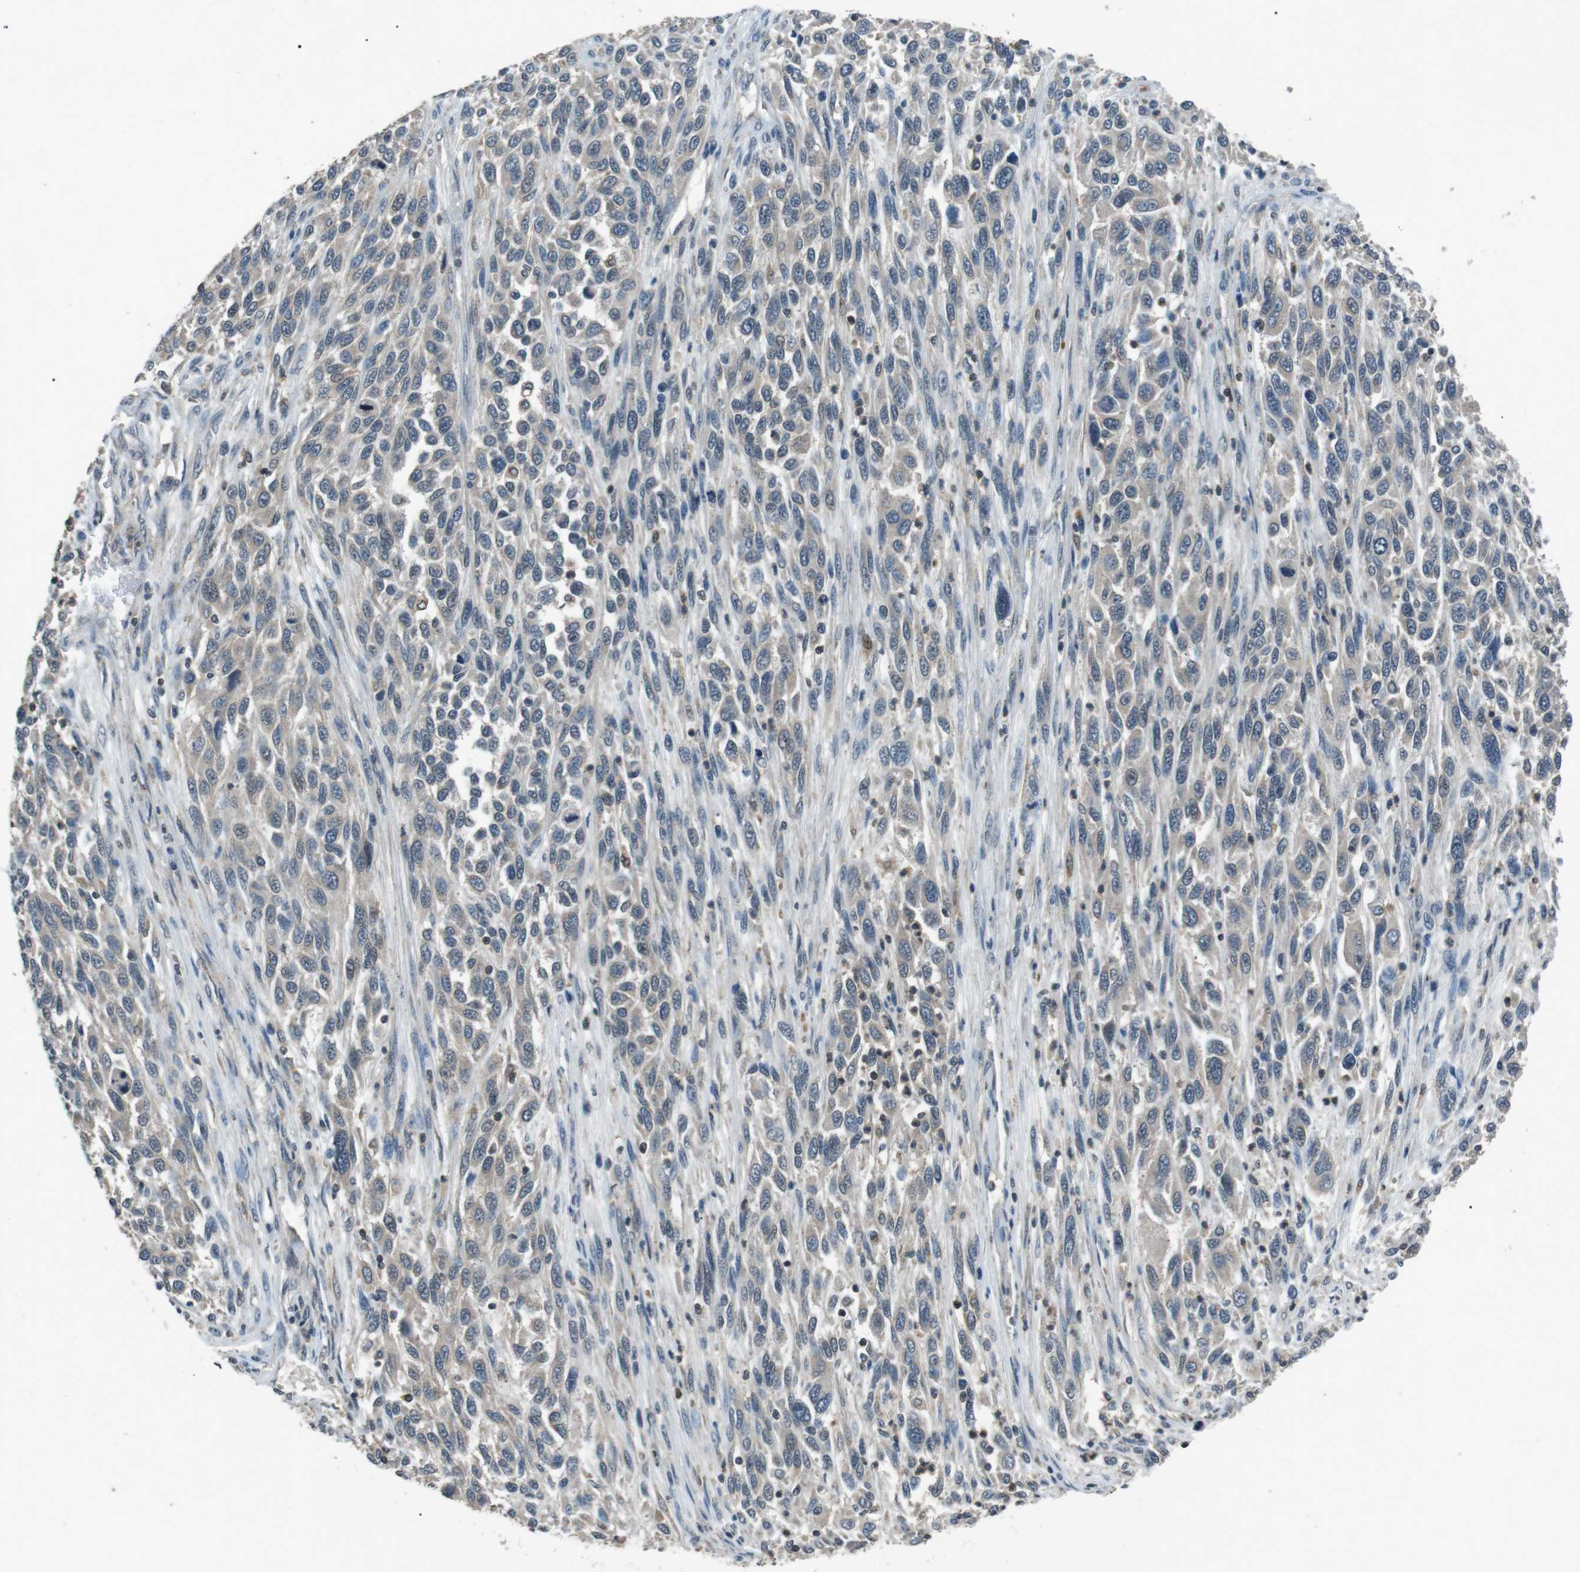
{"staining": {"intensity": "negative", "quantity": "none", "location": "none"}, "tissue": "melanoma", "cell_type": "Tumor cells", "image_type": "cancer", "snomed": [{"axis": "morphology", "description": "Malignant melanoma, Metastatic site"}, {"axis": "topography", "description": "Lymph node"}], "caption": "IHC micrograph of neoplastic tissue: melanoma stained with DAB (3,3'-diaminobenzidine) reveals no significant protein staining in tumor cells.", "gene": "NEK7", "patient": {"sex": "male", "age": 61}}